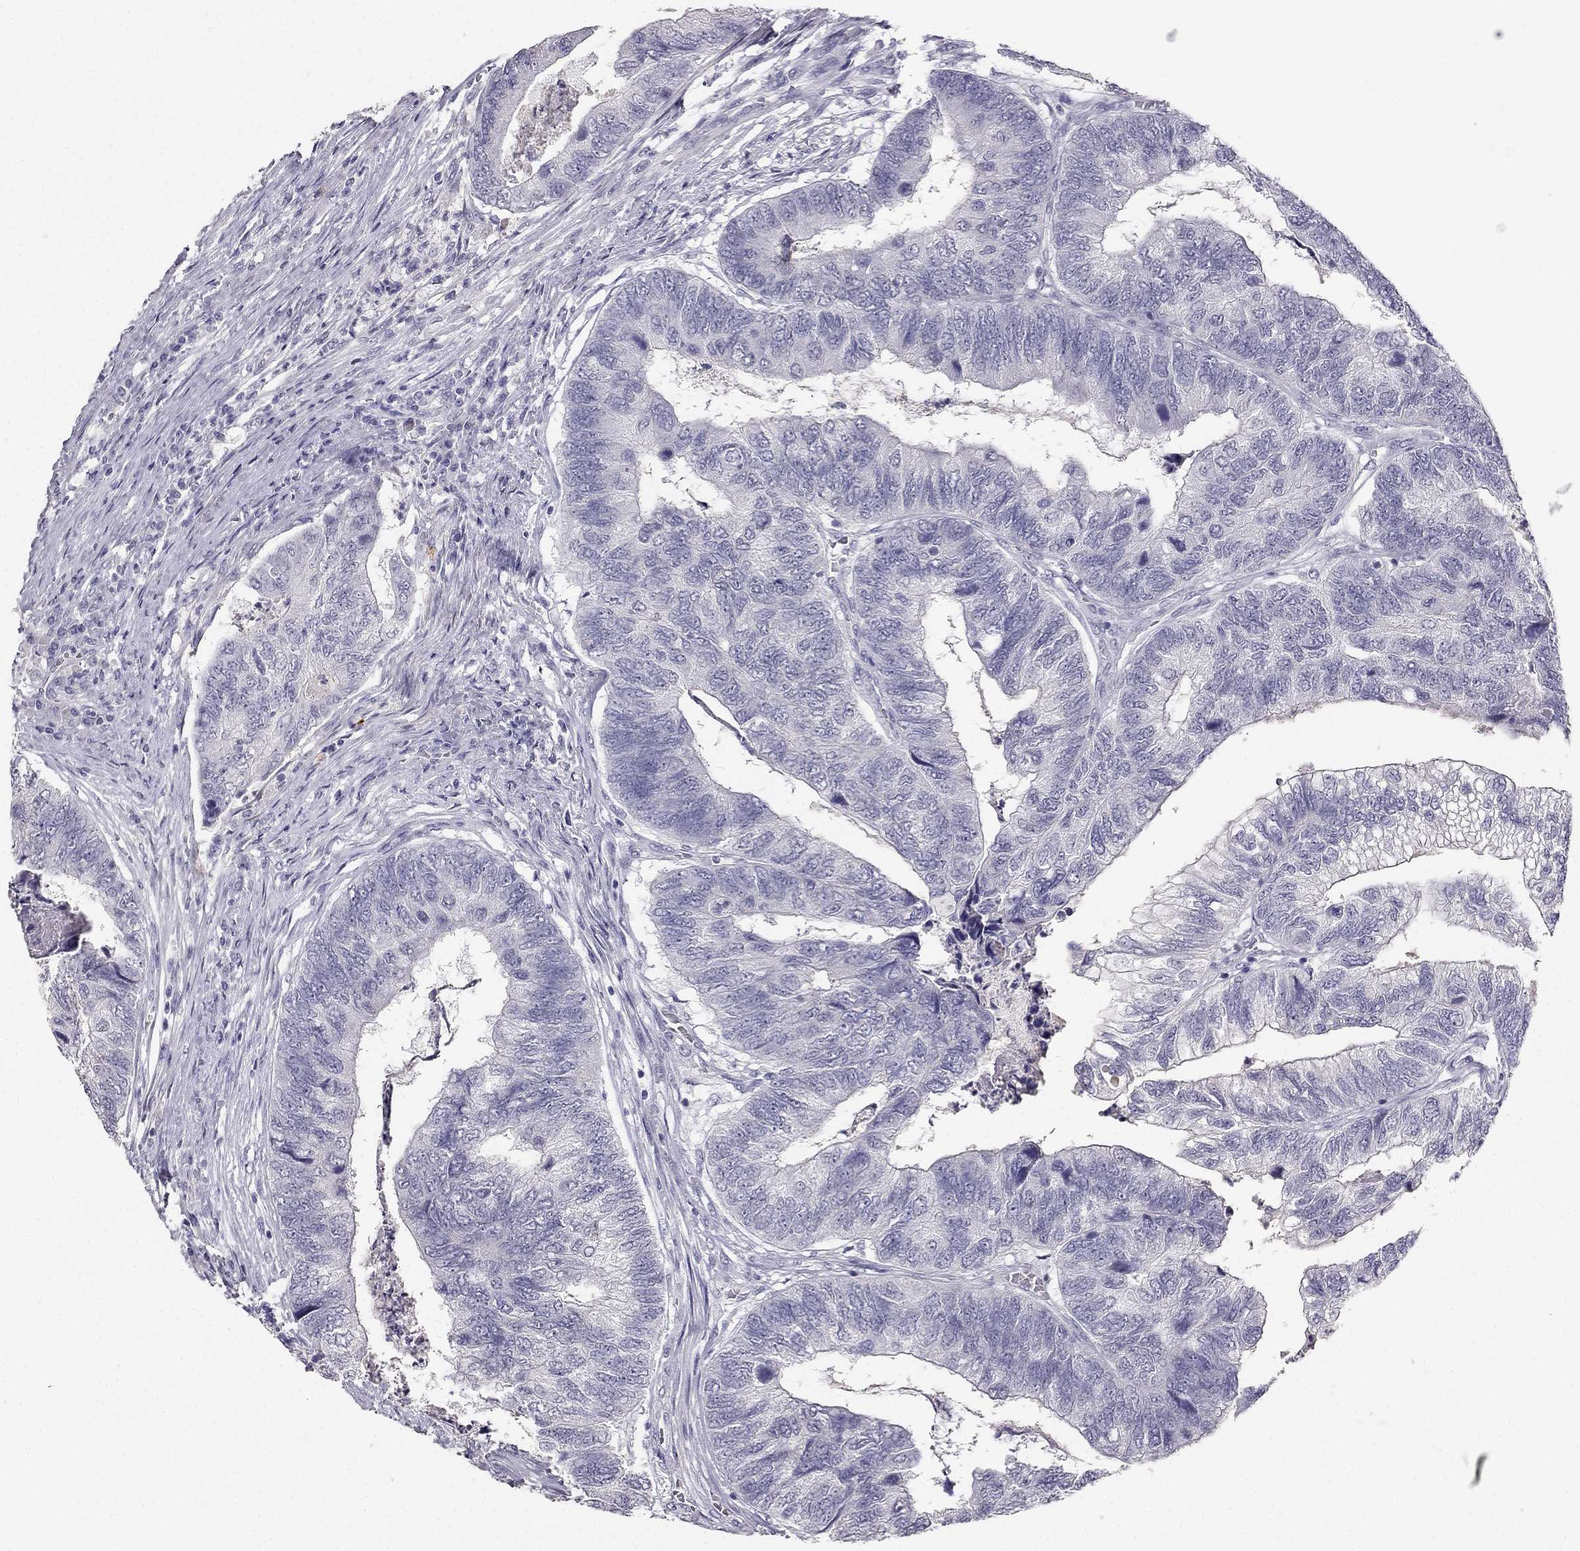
{"staining": {"intensity": "negative", "quantity": "none", "location": "none"}, "tissue": "colorectal cancer", "cell_type": "Tumor cells", "image_type": "cancer", "snomed": [{"axis": "morphology", "description": "Adenocarcinoma, NOS"}, {"axis": "topography", "description": "Colon"}], "caption": "This is a photomicrograph of immunohistochemistry staining of colorectal cancer (adenocarcinoma), which shows no staining in tumor cells. The staining is performed using DAB (3,3'-diaminobenzidine) brown chromogen with nuclei counter-stained in using hematoxylin.", "gene": "CALB2", "patient": {"sex": "female", "age": 67}}